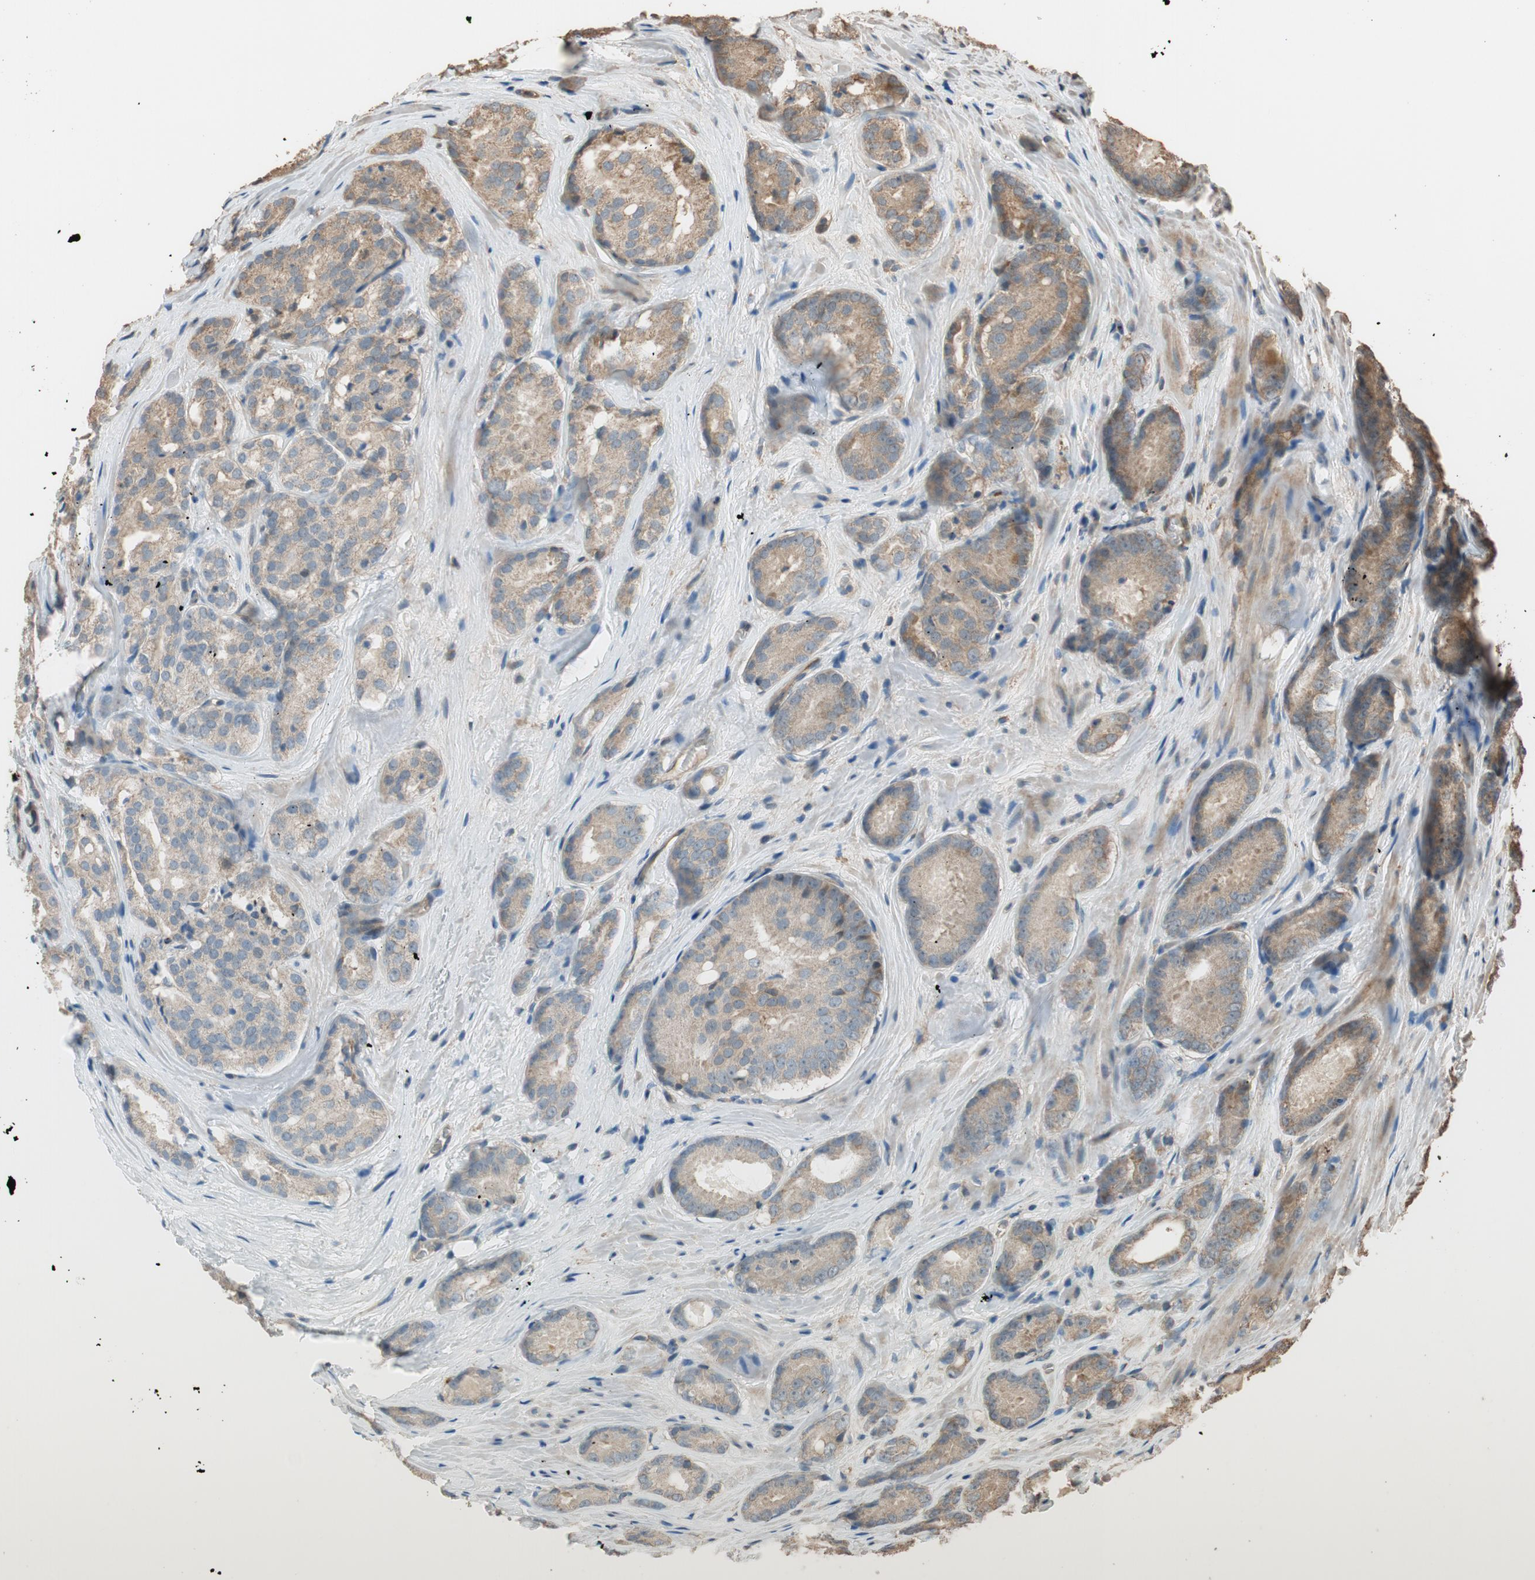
{"staining": {"intensity": "weak", "quantity": ">75%", "location": "cytoplasmic/membranous"}, "tissue": "prostate cancer", "cell_type": "Tumor cells", "image_type": "cancer", "snomed": [{"axis": "morphology", "description": "Adenocarcinoma, High grade"}, {"axis": "topography", "description": "Prostate"}], "caption": "High-magnification brightfield microscopy of prostate cancer (high-grade adenocarcinoma) stained with DAB (3,3'-diaminobenzidine) (brown) and counterstained with hematoxylin (blue). tumor cells exhibit weak cytoplasmic/membranous staining is appreciated in about>75% of cells. Nuclei are stained in blue.", "gene": "MST1R", "patient": {"sex": "male", "age": 64}}